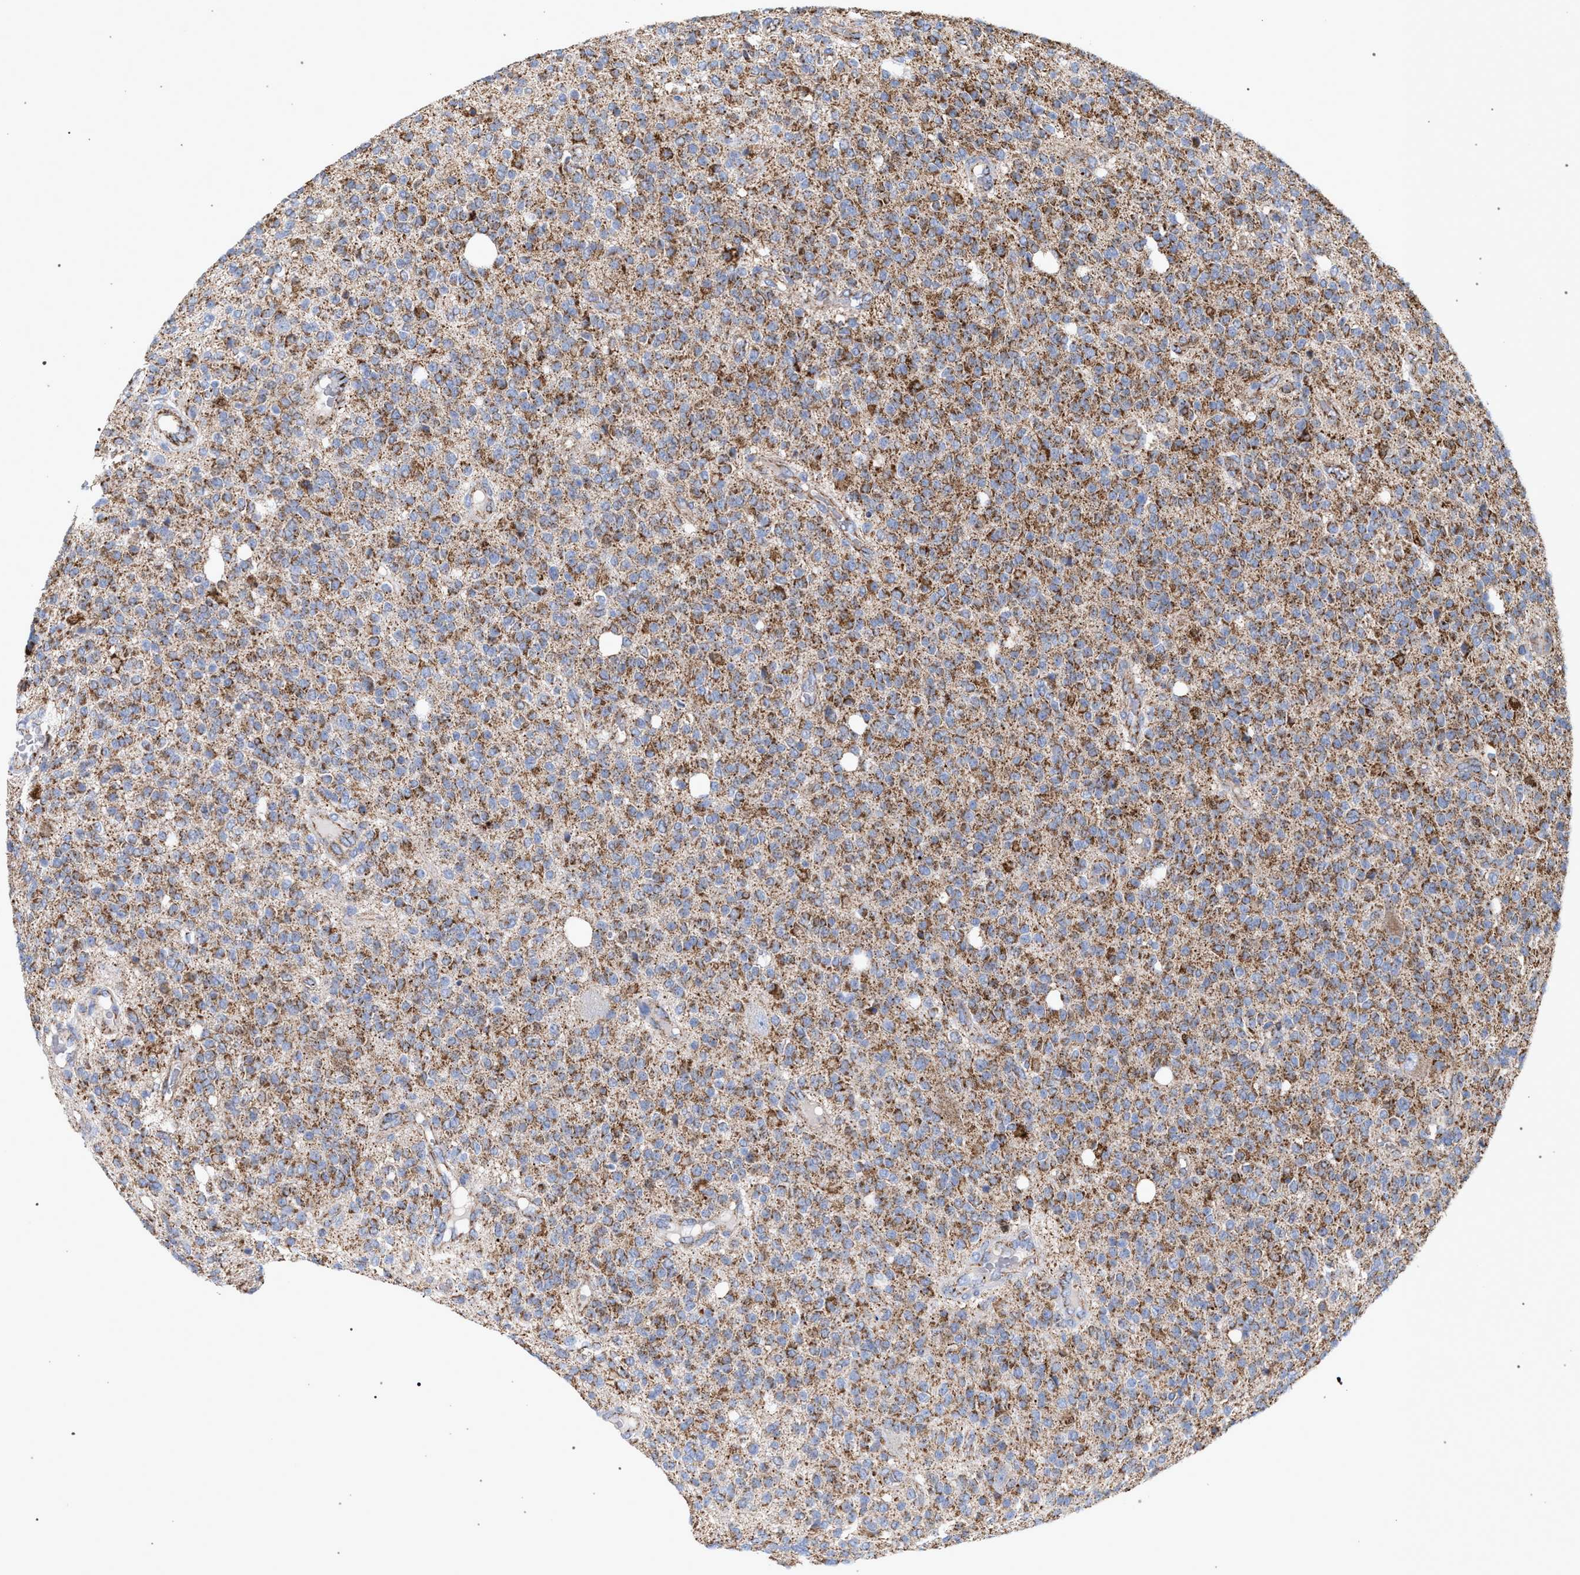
{"staining": {"intensity": "moderate", "quantity": ">75%", "location": "cytoplasmic/membranous"}, "tissue": "glioma", "cell_type": "Tumor cells", "image_type": "cancer", "snomed": [{"axis": "morphology", "description": "Glioma, malignant, High grade"}, {"axis": "topography", "description": "Brain"}], "caption": "Malignant high-grade glioma stained with DAB immunohistochemistry (IHC) reveals medium levels of moderate cytoplasmic/membranous staining in about >75% of tumor cells.", "gene": "ECI2", "patient": {"sex": "male", "age": 34}}